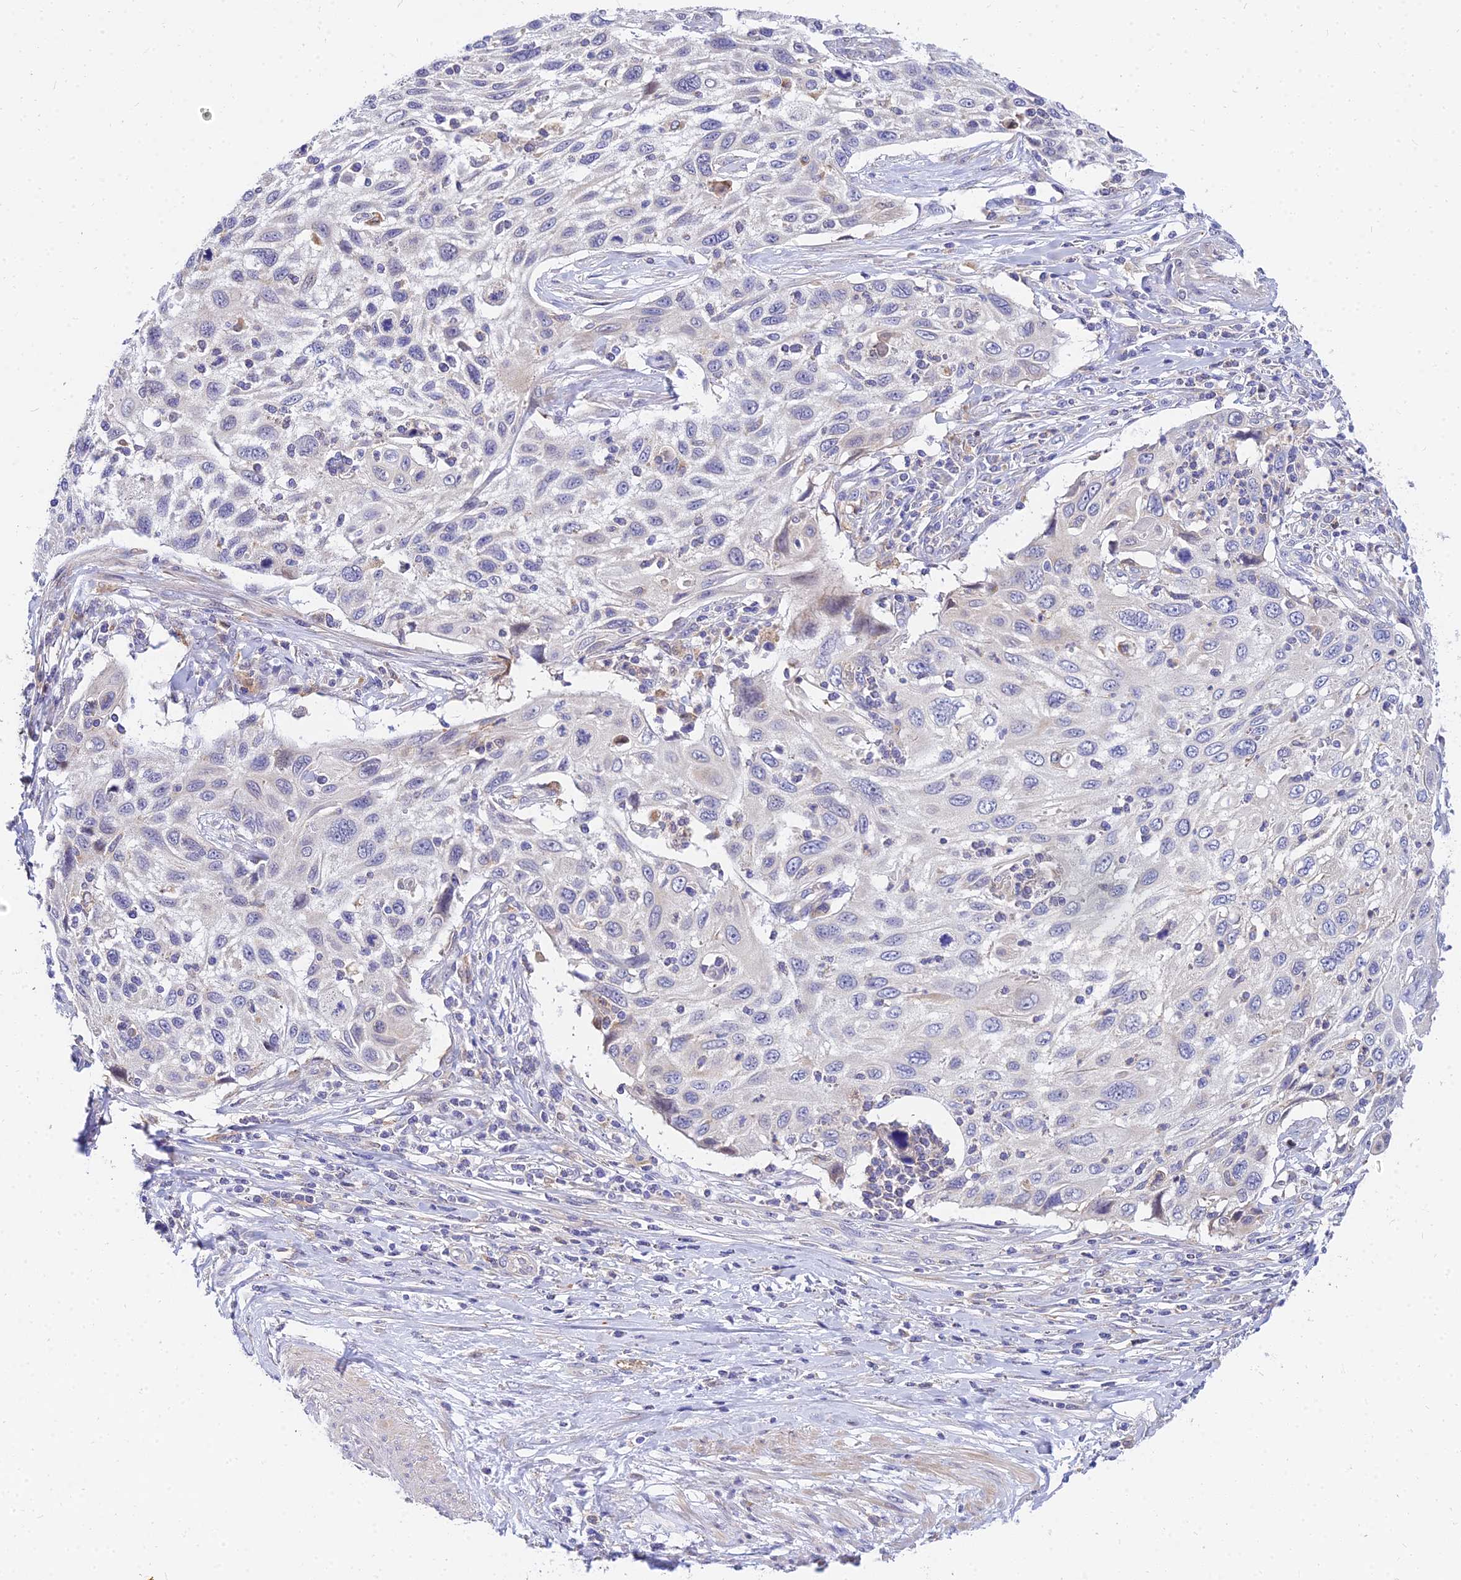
{"staining": {"intensity": "negative", "quantity": "none", "location": "none"}, "tissue": "cervical cancer", "cell_type": "Tumor cells", "image_type": "cancer", "snomed": [{"axis": "morphology", "description": "Squamous cell carcinoma, NOS"}, {"axis": "topography", "description": "Cervix"}], "caption": "The immunohistochemistry (IHC) micrograph has no significant positivity in tumor cells of squamous cell carcinoma (cervical) tissue.", "gene": "ARL8B", "patient": {"sex": "female", "age": 70}}